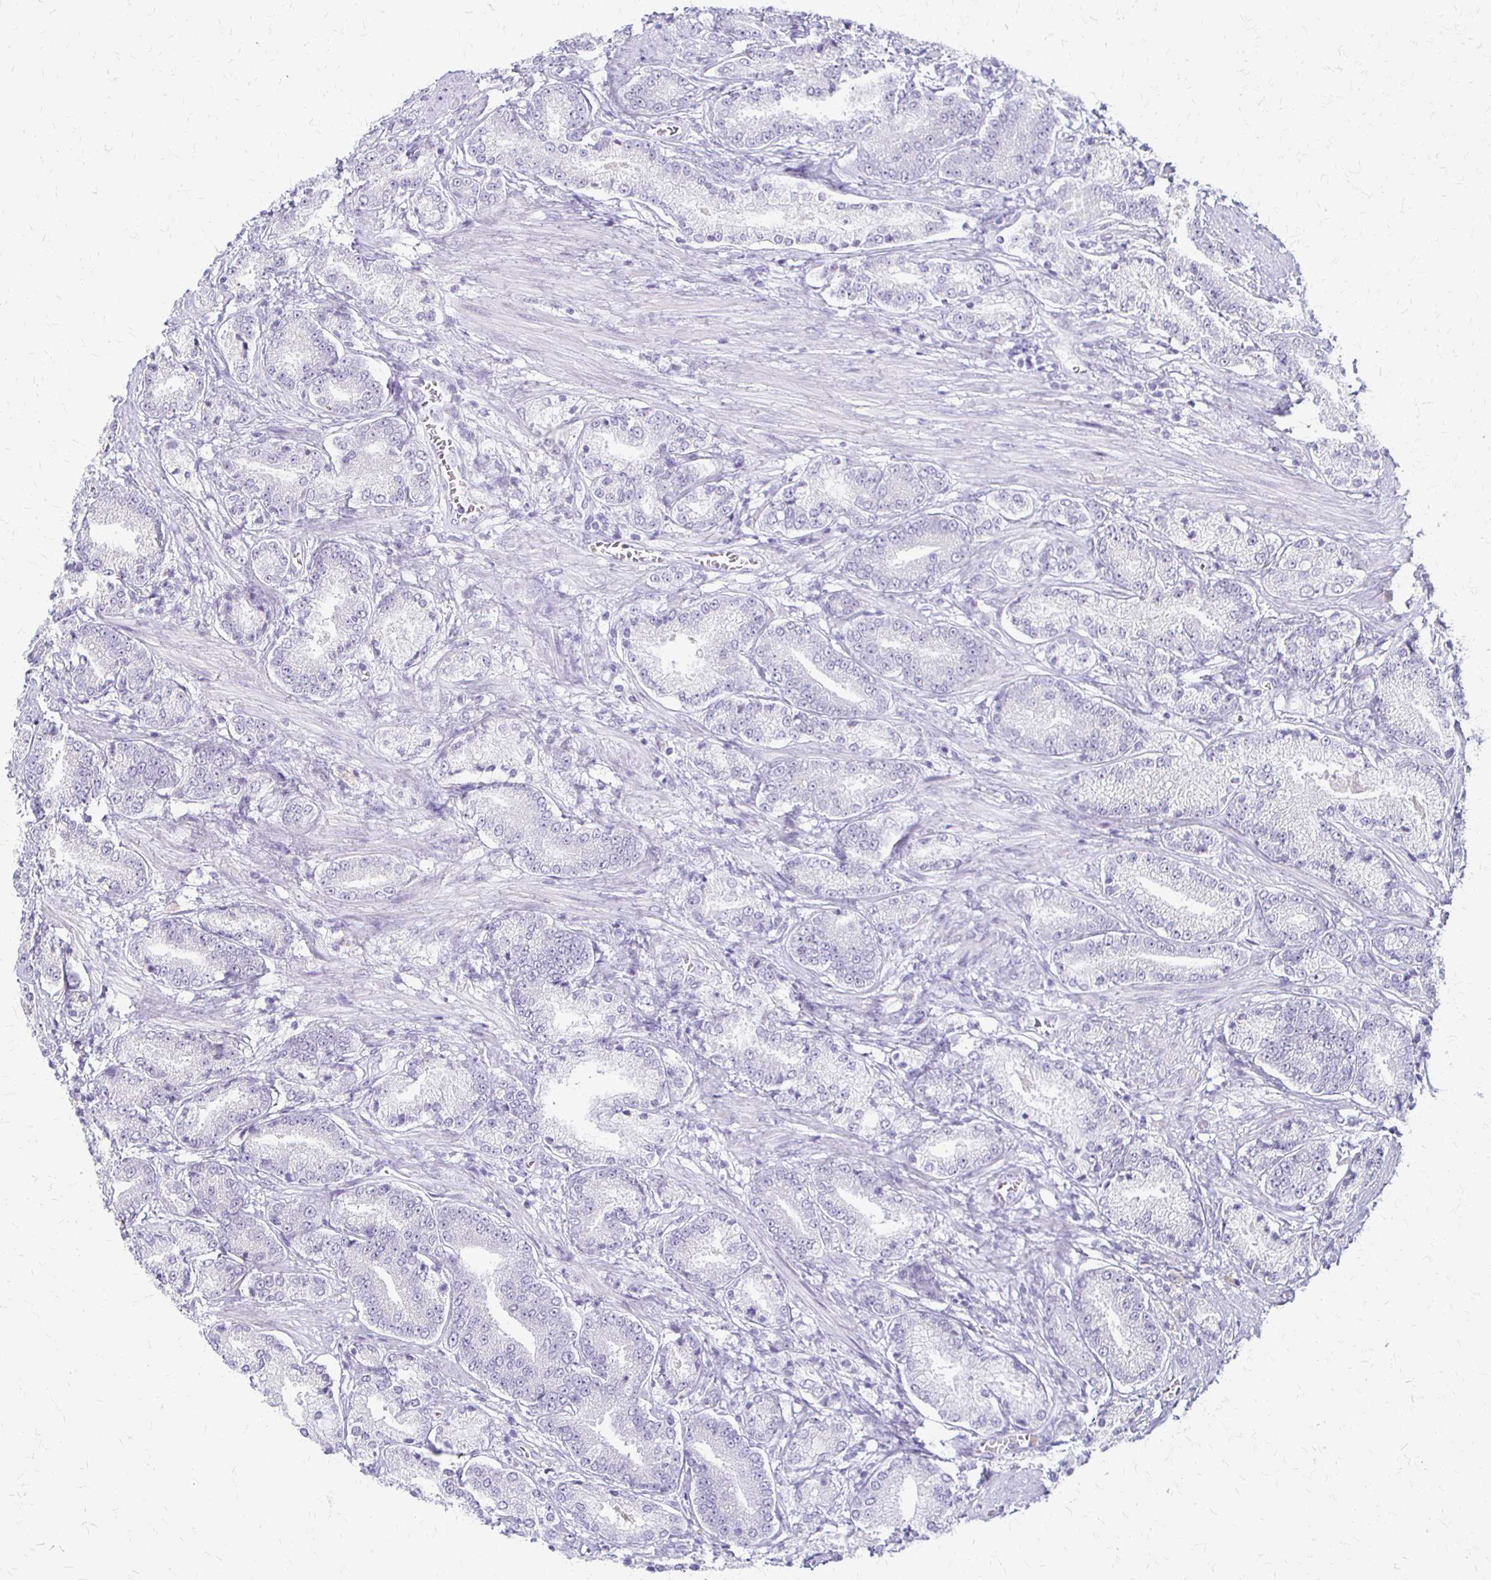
{"staining": {"intensity": "negative", "quantity": "none", "location": "none"}, "tissue": "prostate cancer", "cell_type": "Tumor cells", "image_type": "cancer", "snomed": [{"axis": "morphology", "description": "Adenocarcinoma, High grade"}, {"axis": "topography", "description": "Prostate and seminal vesicle, NOS"}], "caption": "The histopathology image displays no significant staining in tumor cells of prostate cancer.", "gene": "ACP5", "patient": {"sex": "male", "age": 61}}